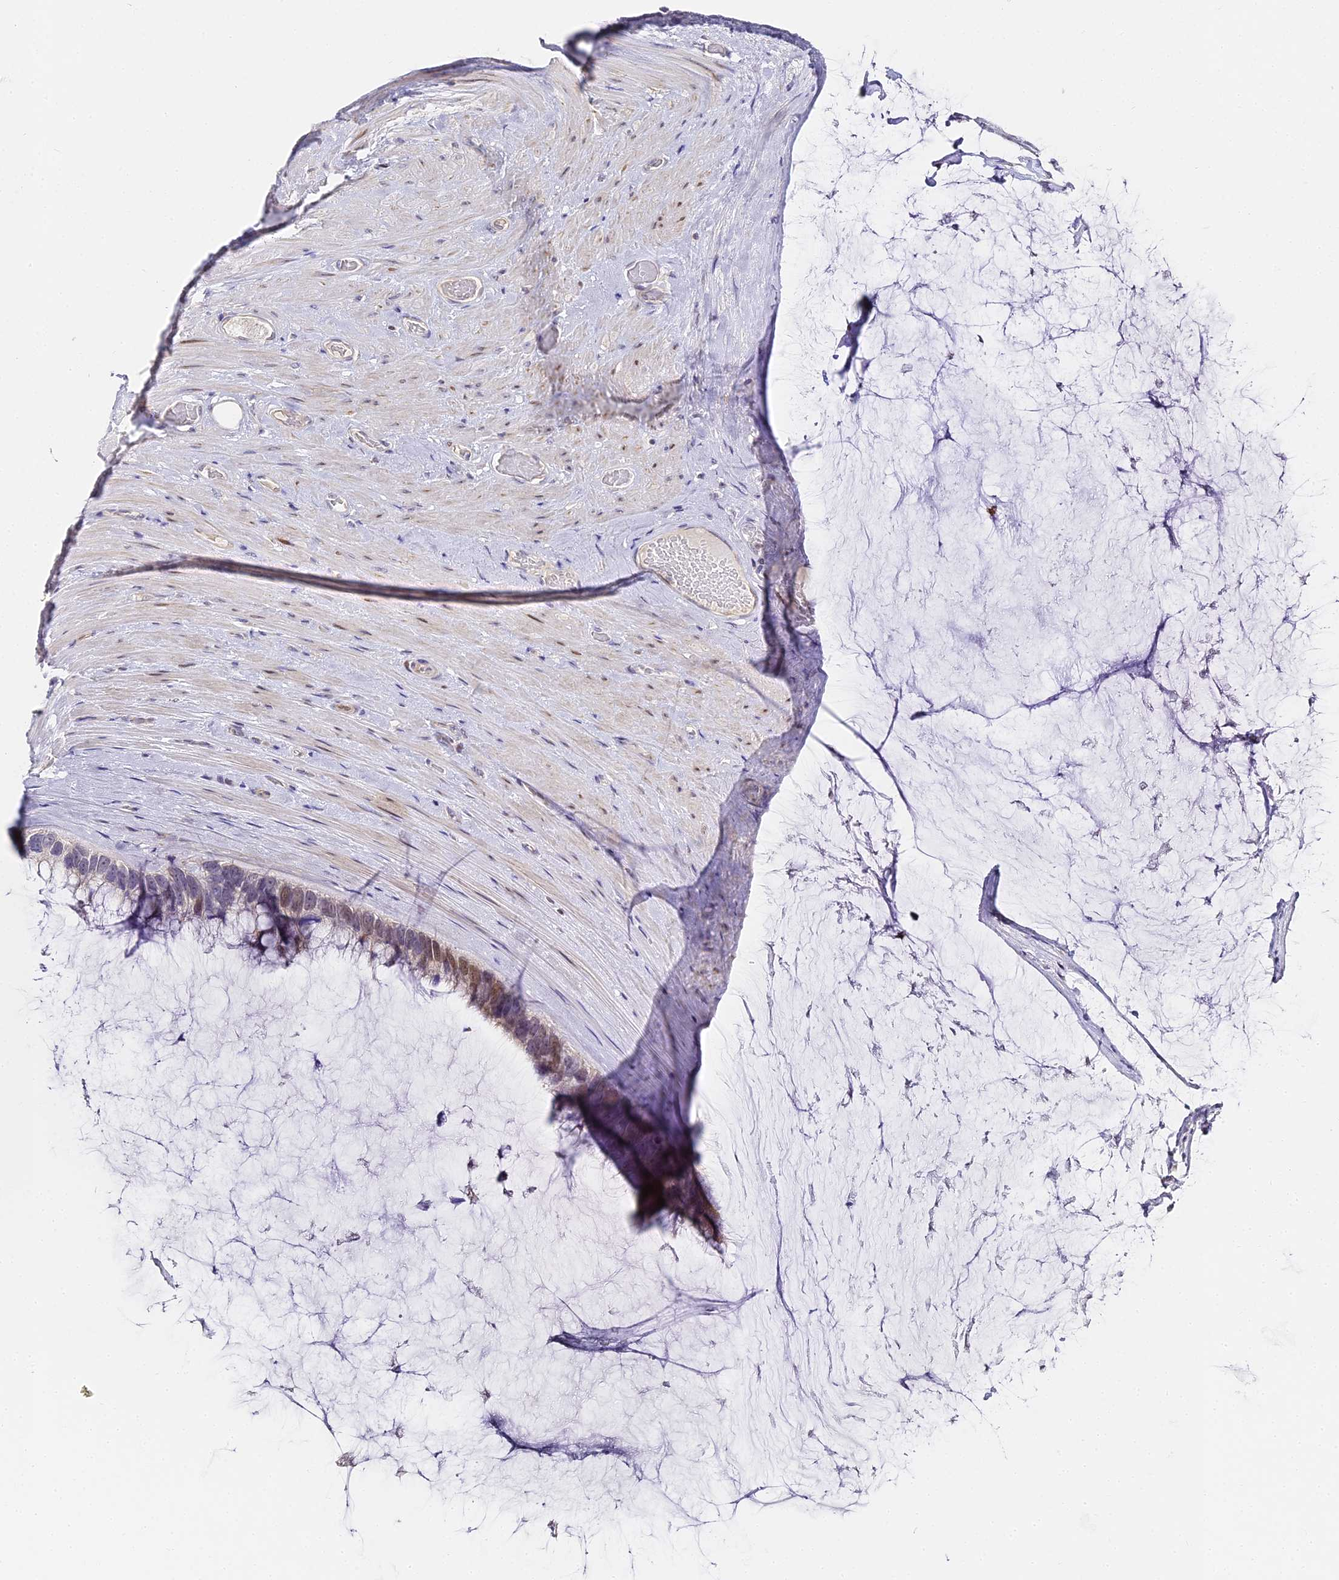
{"staining": {"intensity": "moderate", "quantity": "<25%", "location": "nuclear"}, "tissue": "ovarian cancer", "cell_type": "Tumor cells", "image_type": "cancer", "snomed": [{"axis": "morphology", "description": "Cystadenocarcinoma, mucinous, NOS"}, {"axis": "topography", "description": "Ovary"}], "caption": "Ovarian cancer (mucinous cystadenocarcinoma) stained with a brown dye exhibits moderate nuclear positive expression in about <25% of tumor cells.", "gene": "SERP1", "patient": {"sex": "female", "age": 39}}